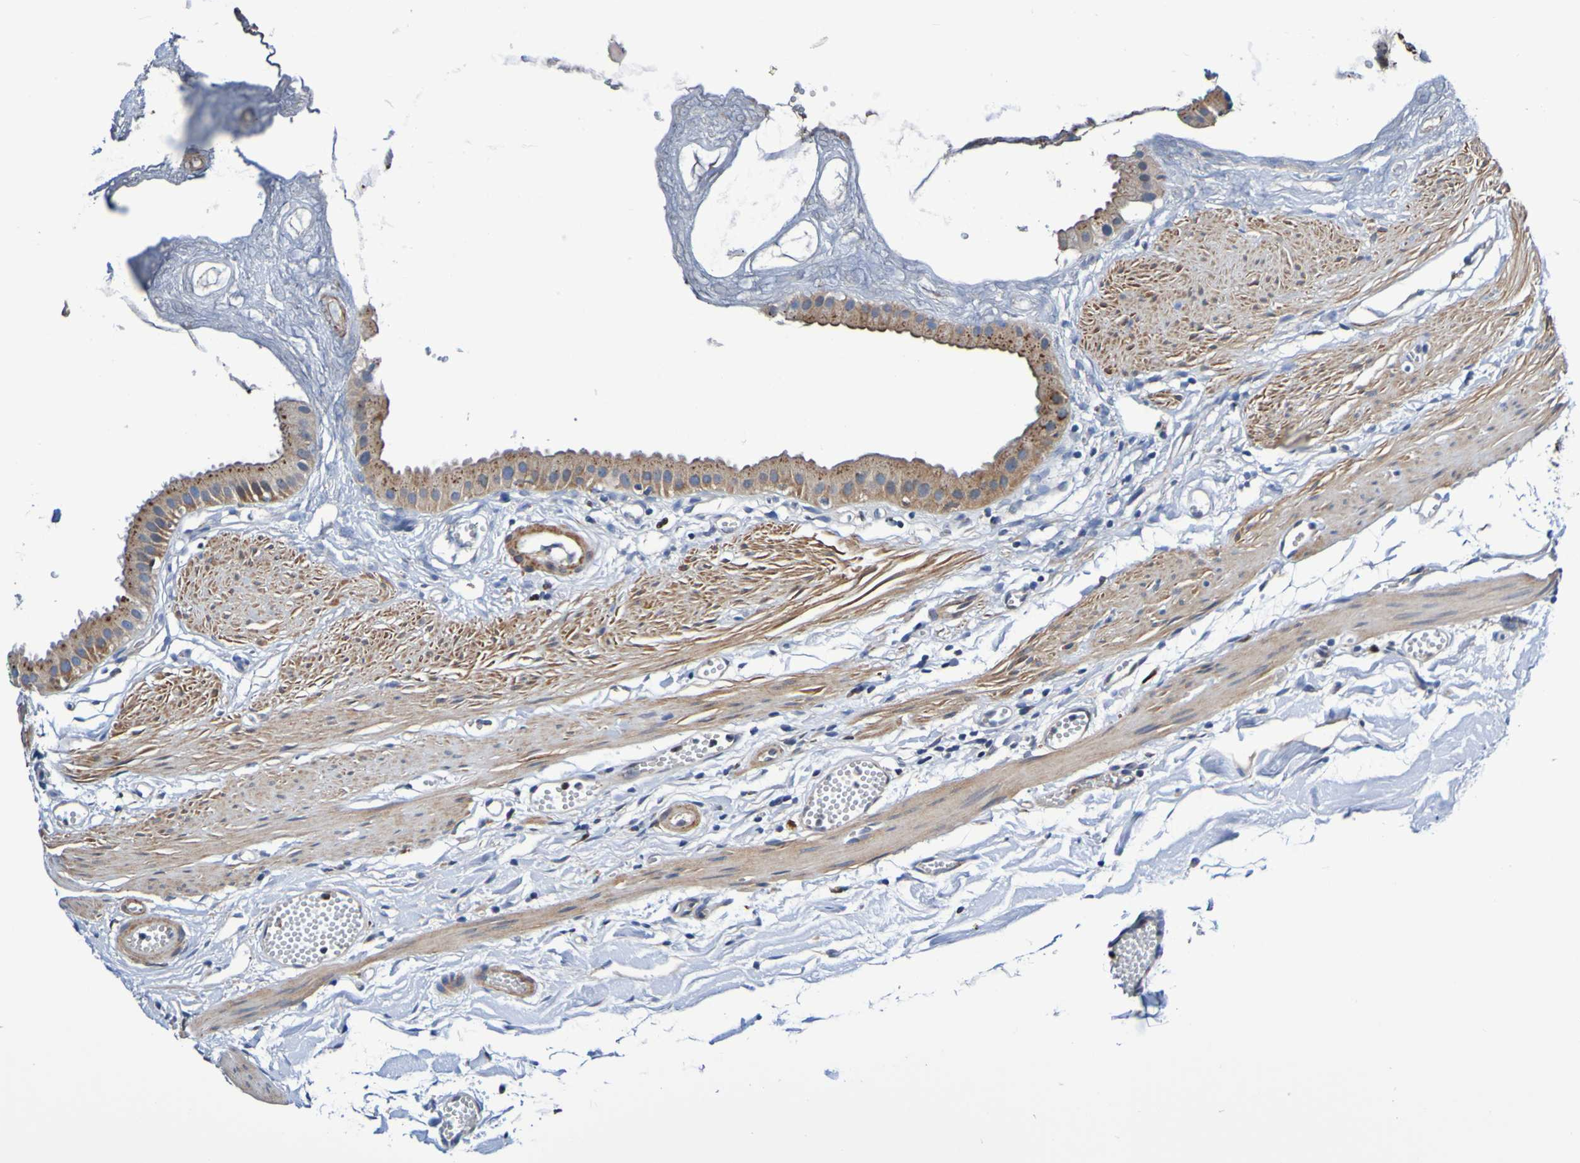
{"staining": {"intensity": "moderate", "quantity": ">75%", "location": "cytoplasmic/membranous"}, "tissue": "gallbladder", "cell_type": "Glandular cells", "image_type": "normal", "snomed": [{"axis": "morphology", "description": "Normal tissue, NOS"}, {"axis": "topography", "description": "Gallbladder"}], "caption": "Immunohistochemistry (IHC) of benign human gallbladder displays medium levels of moderate cytoplasmic/membranous expression in approximately >75% of glandular cells. The protein of interest is stained brown, and the nuclei are stained in blue (DAB IHC with brightfield microscopy, high magnification).", "gene": "METAP2", "patient": {"sex": "female", "age": 64}}